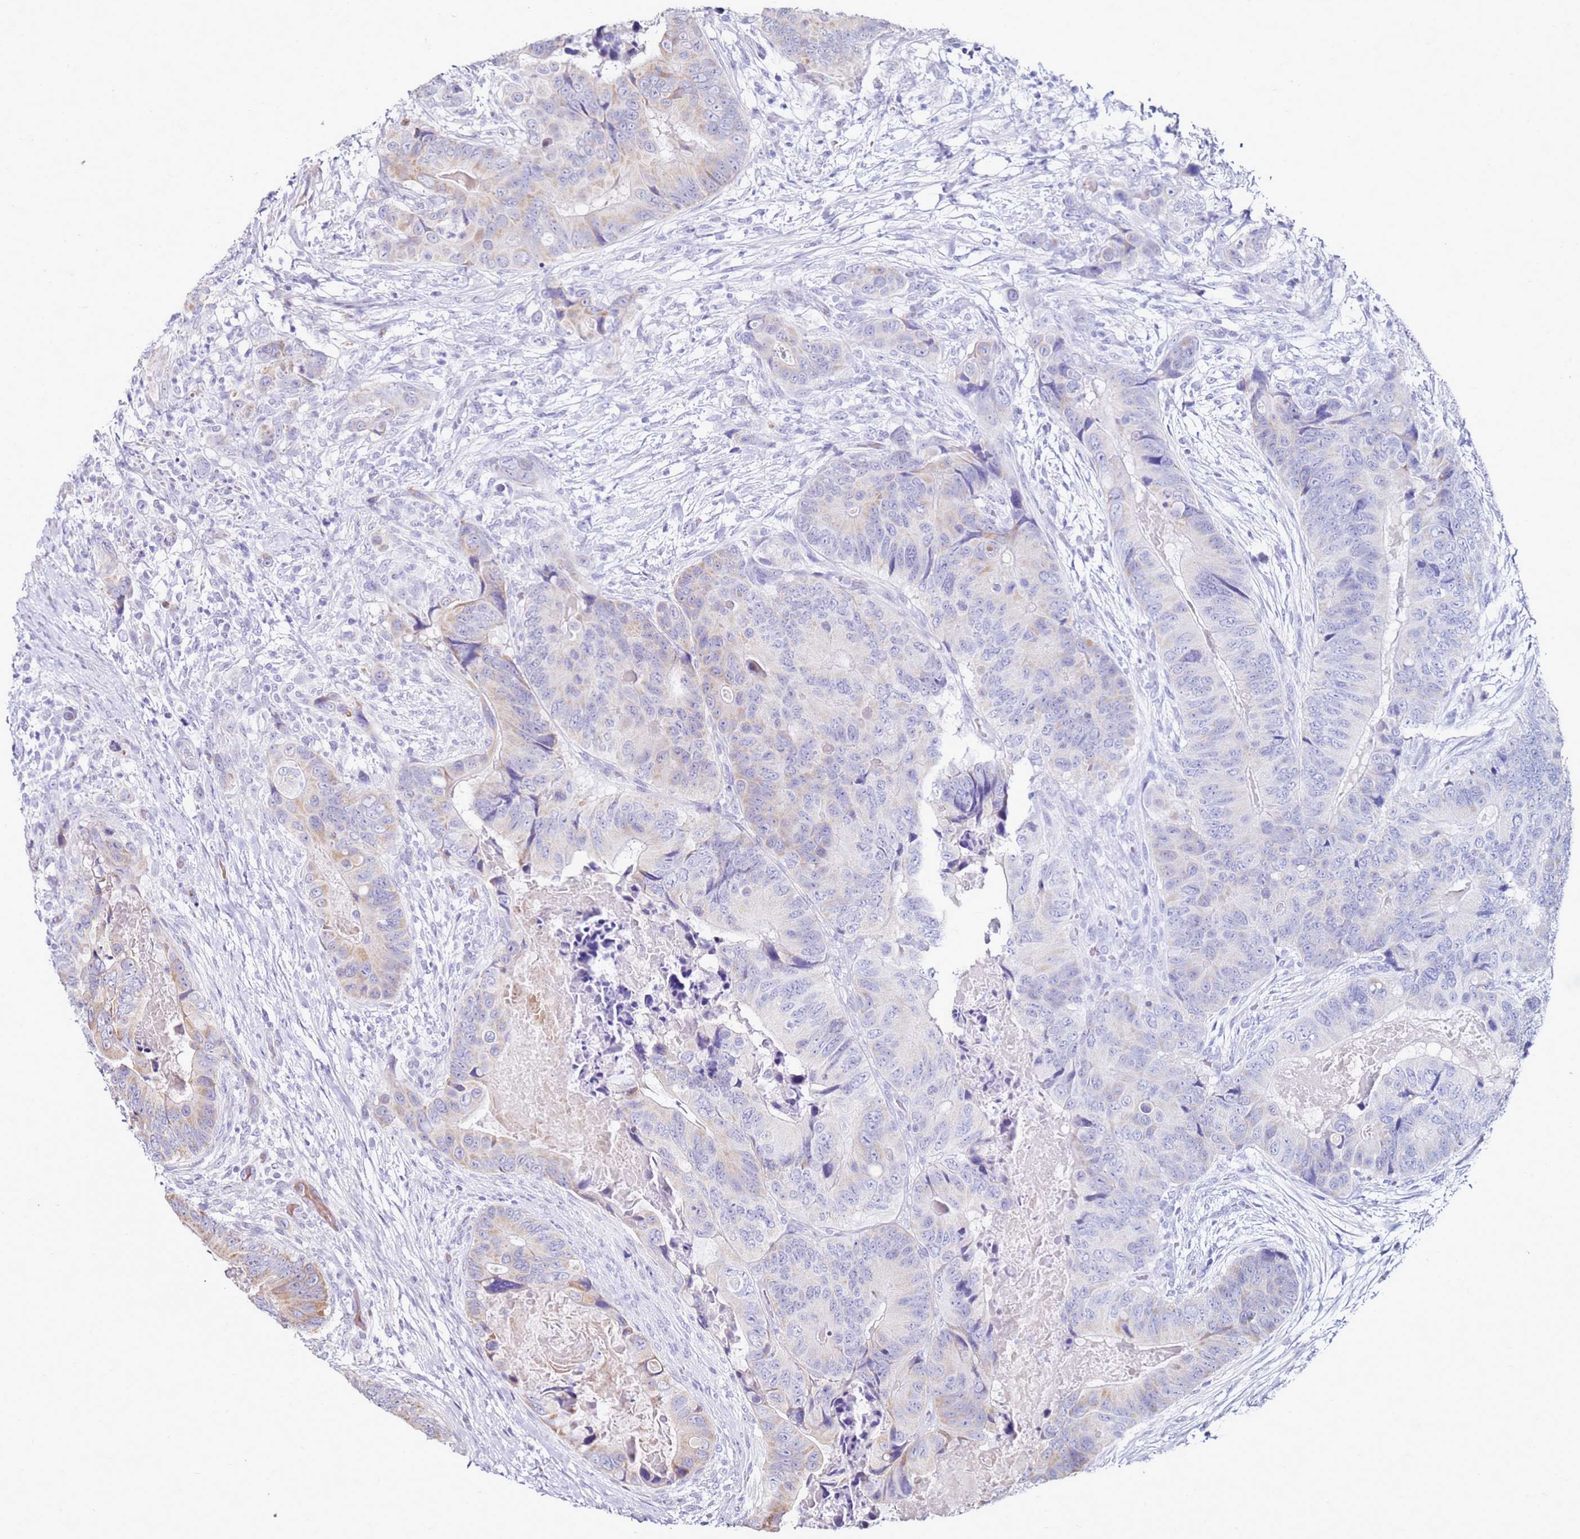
{"staining": {"intensity": "weak", "quantity": "<25%", "location": "cytoplasmic/membranous"}, "tissue": "colorectal cancer", "cell_type": "Tumor cells", "image_type": "cancer", "snomed": [{"axis": "morphology", "description": "Adenocarcinoma, NOS"}, {"axis": "topography", "description": "Colon"}], "caption": "This micrograph is of colorectal cancer stained with immunohistochemistry (IHC) to label a protein in brown with the nuclei are counter-stained blue. There is no positivity in tumor cells. The staining is performed using DAB brown chromogen with nuclei counter-stained in using hematoxylin.", "gene": "RARS2", "patient": {"sex": "male", "age": 84}}